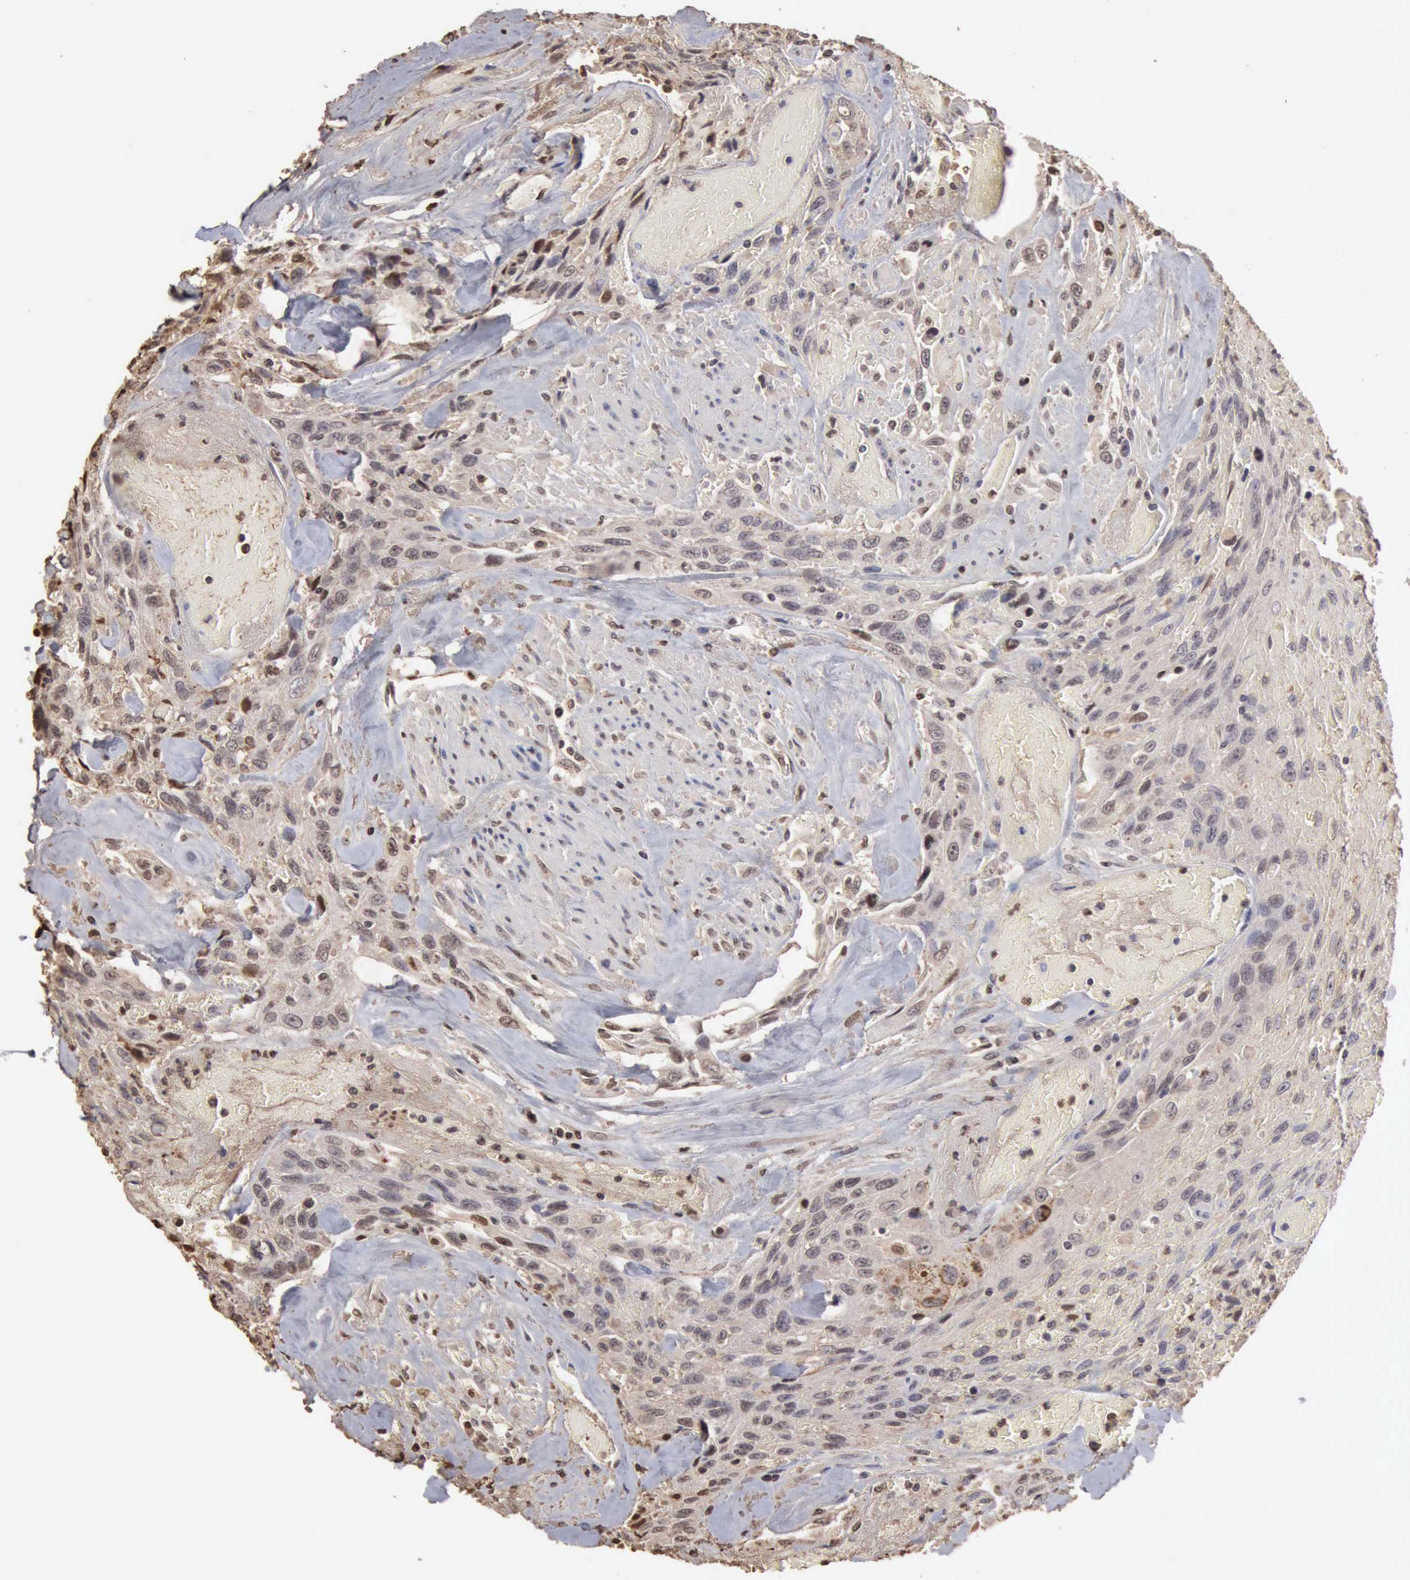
{"staining": {"intensity": "weak", "quantity": "25%-75%", "location": "nuclear"}, "tissue": "urothelial cancer", "cell_type": "Tumor cells", "image_type": "cancer", "snomed": [{"axis": "morphology", "description": "Urothelial carcinoma, High grade"}, {"axis": "topography", "description": "Urinary bladder"}], "caption": "High-grade urothelial carcinoma stained with DAB immunohistochemistry (IHC) demonstrates low levels of weak nuclear positivity in approximately 25%-75% of tumor cells.", "gene": "SERPINA1", "patient": {"sex": "female", "age": 84}}